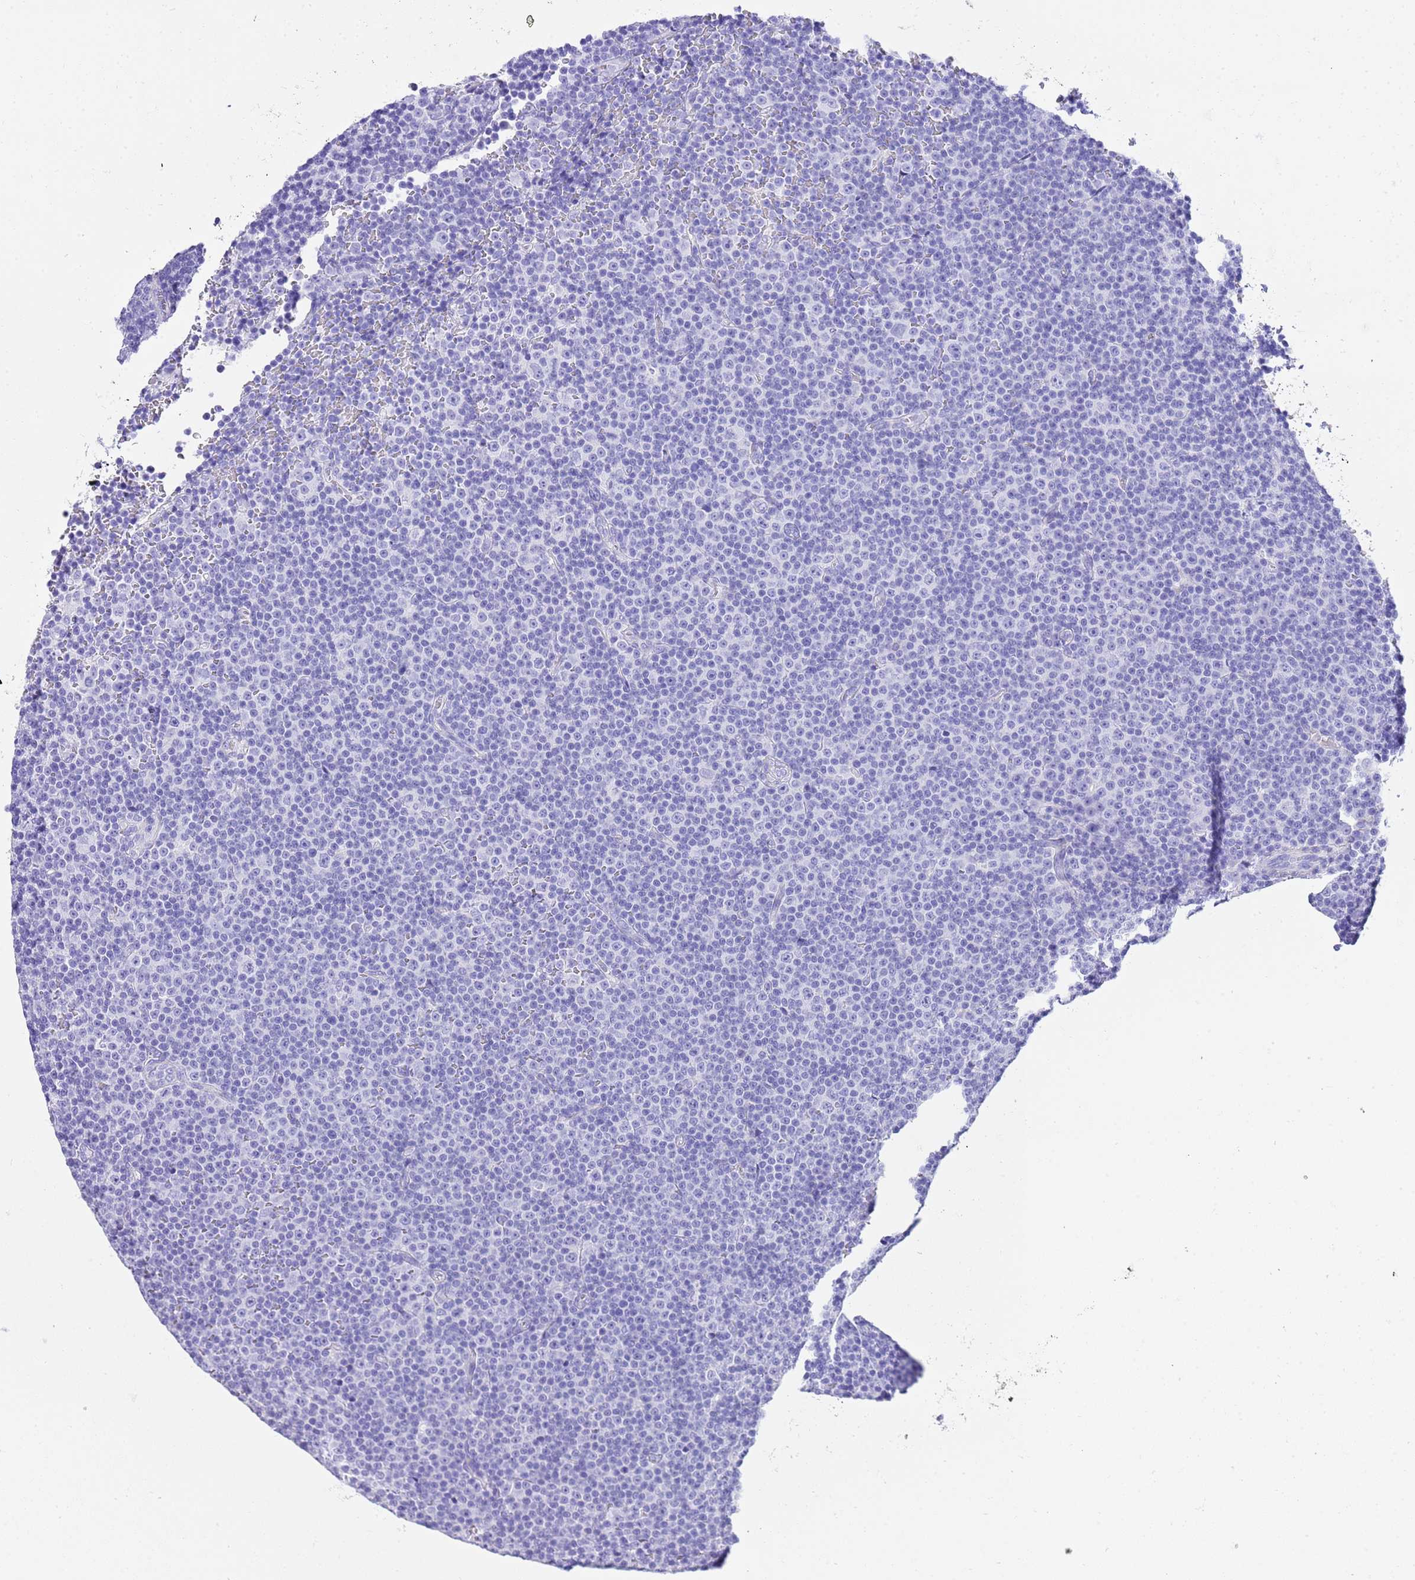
{"staining": {"intensity": "negative", "quantity": "none", "location": "none"}, "tissue": "lymphoma", "cell_type": "Tumor cells", "image_type": "cancer", "snomed": [{"axis": "morphology", "description": "Malignant lymphoma, non-Hodgkin's type, Low grade"}, {"axis": "topography", "description": "Lymph node"}], "caption": "Photomicrograph shows no protein positivity in tumor cells of malignant lymphoma, non-Hodgkin's type (low-grade) tissue.", "gene": "KCNC1", "patient": {"sex": "female", "age": 67}}